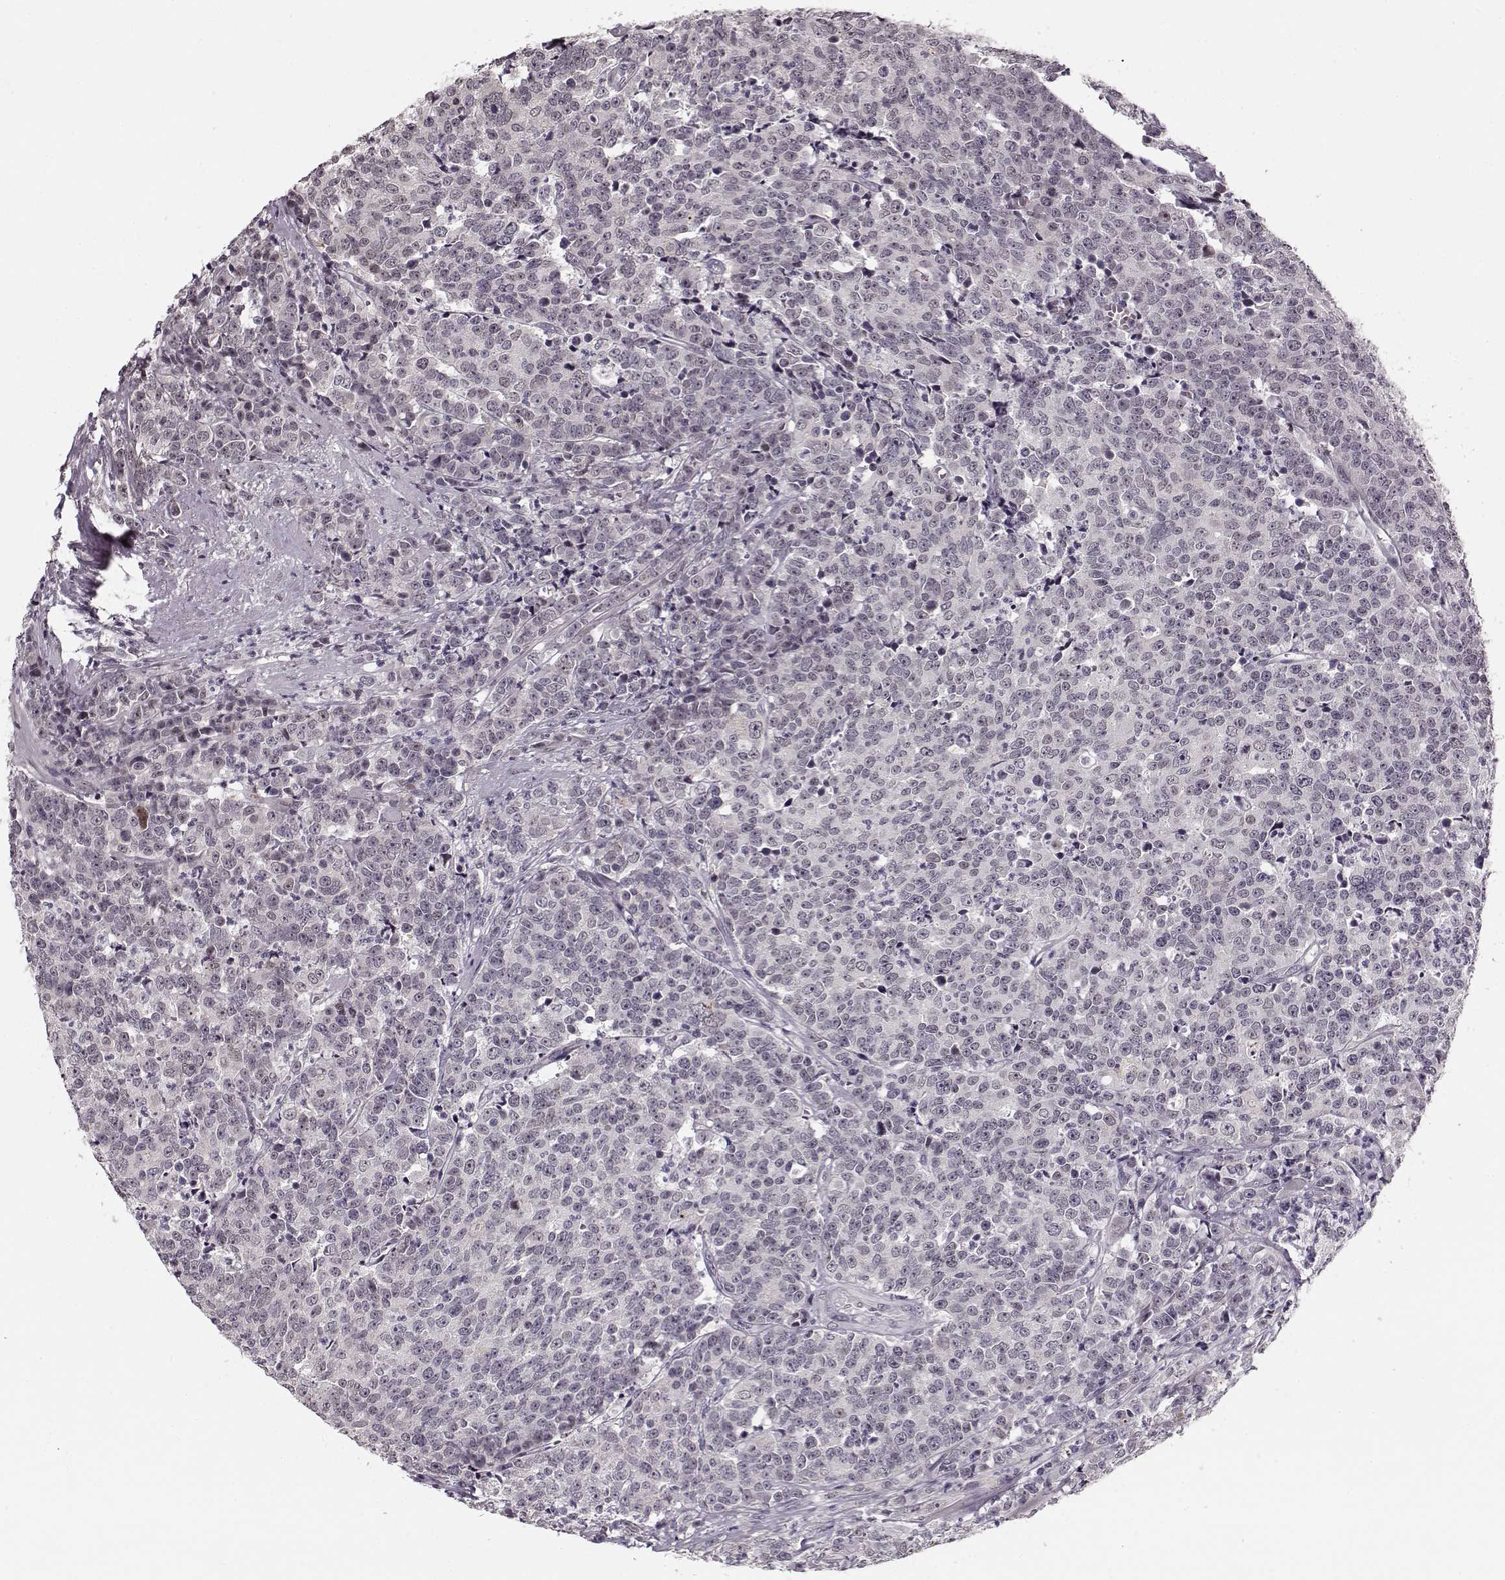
{"staining": {"intensity": "negative", "quantity": "none", "location": "none"}, "tissue": "prostate cancer", "cell_type": "Tumor cells", "image_type": "cancer", "snomed": [{"axis": "morphology", "description": "Adenocarcinoma, NOS"}, {"axis": "topography", "description": "Prostate"}], "caption": "Immunohistochemistry photomicrograph of prostate cancer (adenocarcinoma) stained for a protein (brown), which displays no staining in tumor cells. Brightfield microscopy of immunohistochemistry stained with DAB (3,3'-diaminobenzidine) (brown) and hematoxylin (blue), captured at high magnification.", "gene": "DNAI3", "patient": {"sex": "male", "age": 67}}